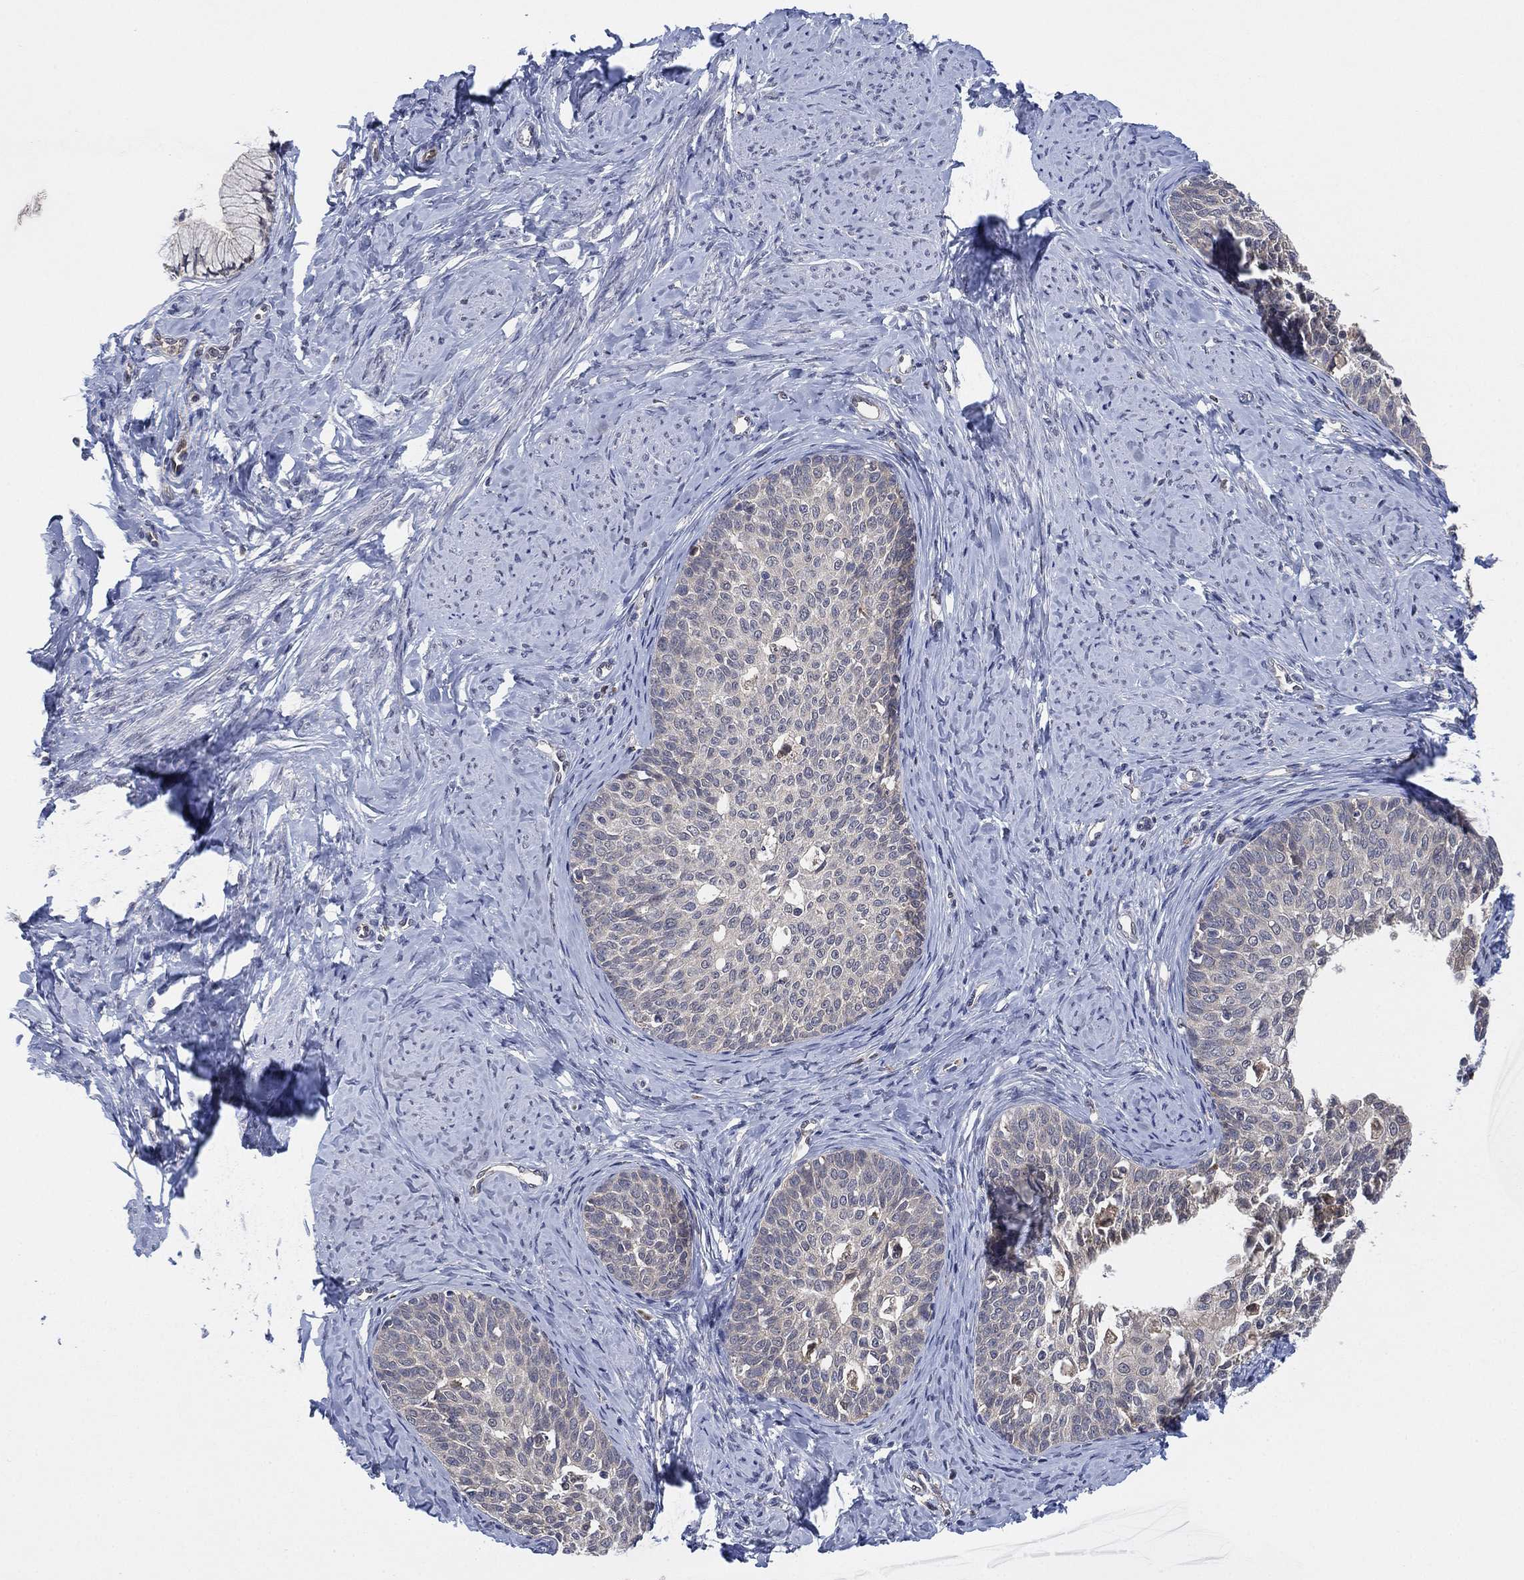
{"staining": {"intensity": "negative", "quantity": "none", "location": "none"}, "tissue": "cervical cancer", "cell_type": "Tumor cells", "image_type": "cancer", "snomed": [{"axis": "morphology", "description": "Squamous cell carcinoma, NOS"}, {"axis": "topography", "description": "Cervix"}], "caption": "IHC histopathology image of human cervical cancer (squamous cell carcinoma) stained for a protein (brown), which exhibits no expression in tumor cells.", "gene": "FES", "patient": {"sex": "female", "age": 51}}